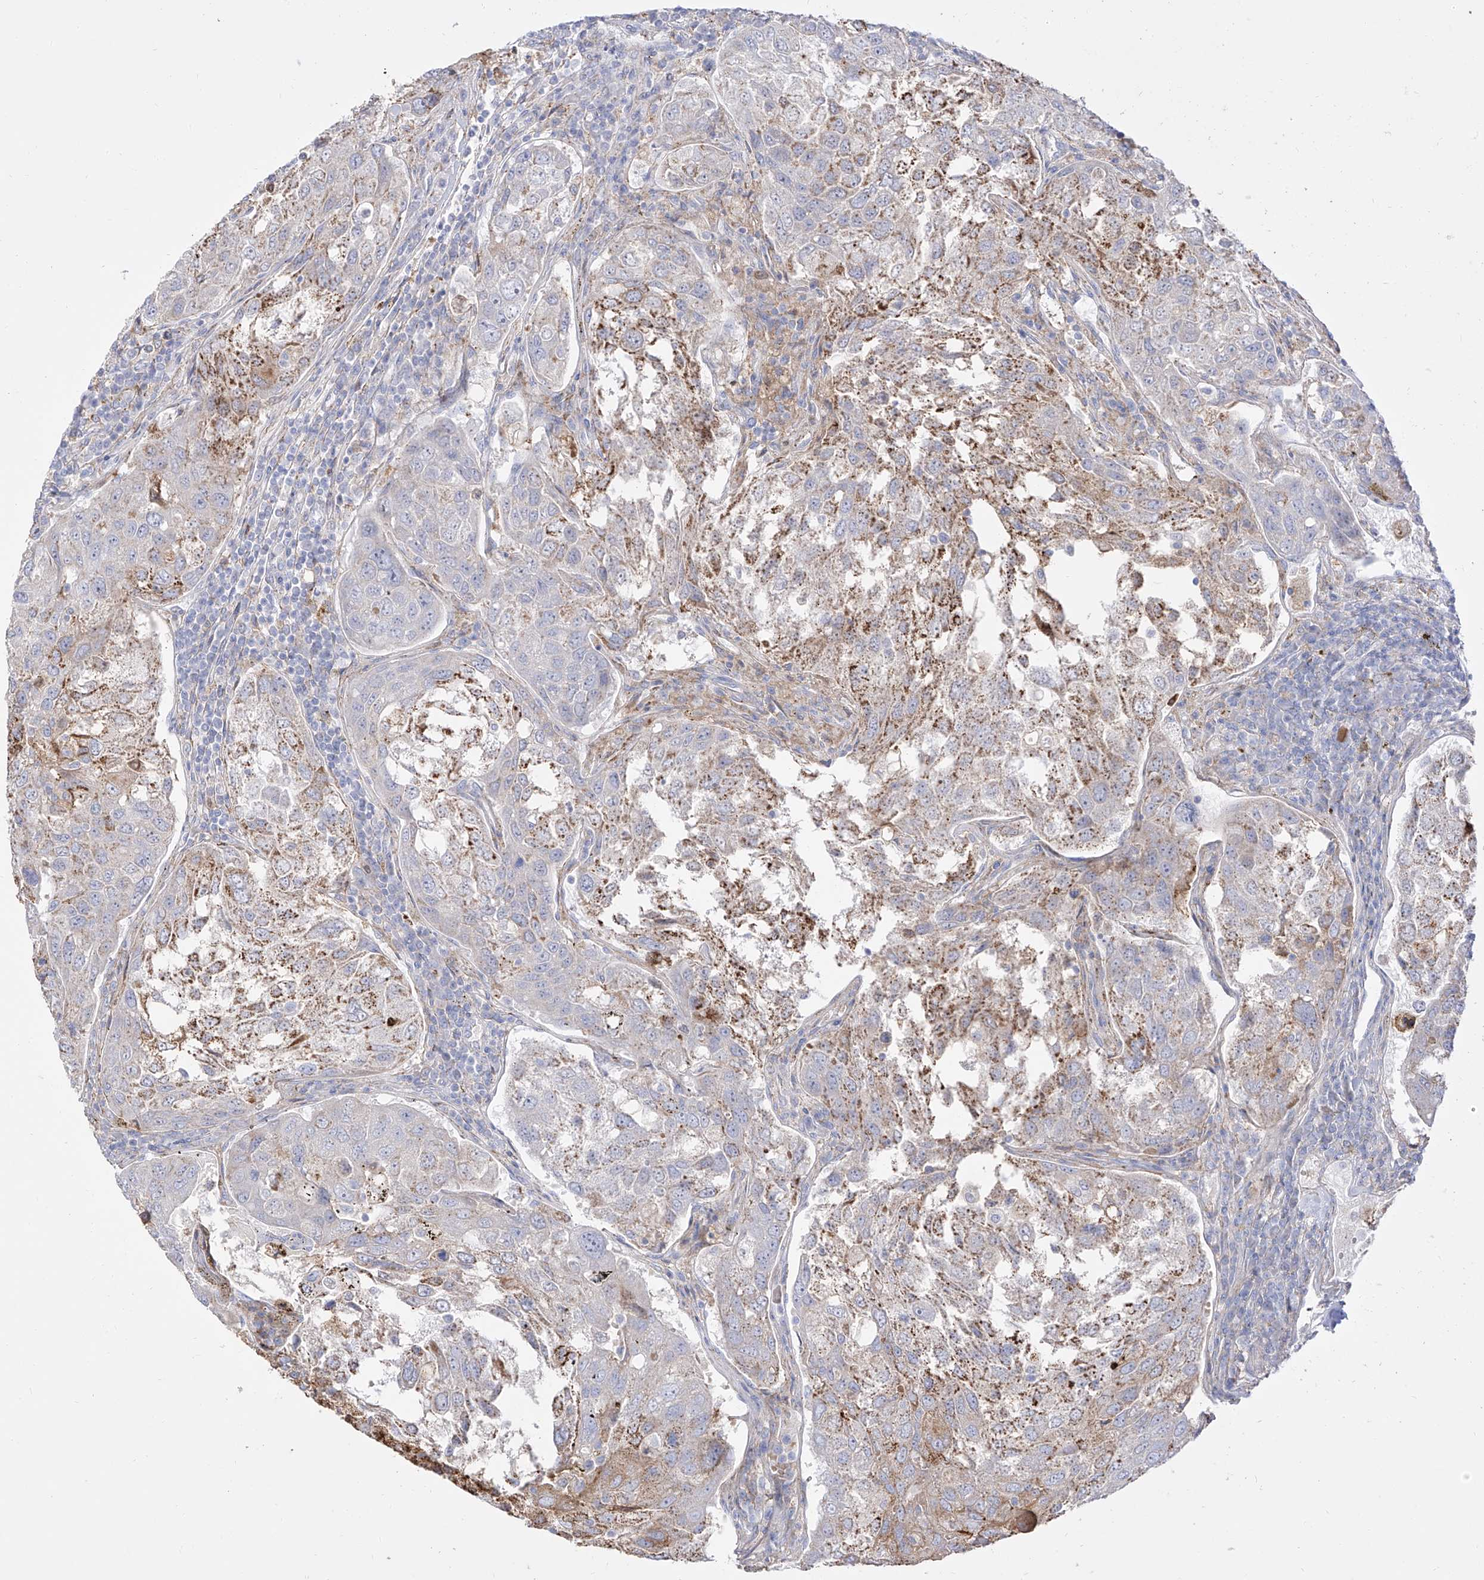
{"staining": {"intensity": "moderate", "quantity": "<25%", "location": "cytoplasmic/membranous"}, "tissue": "urothelial cancer", "cell_type": "Tumor cells", "image_type": "cancer", "snomed": [{"axis": "morphology", "description": "Urothelial carcinoma, High grade"}, {"axis": "topography", "description": "Lymph node"}, {"axis": "topography", "description": "Urinary bladder"}], "caption": "A histopathology image of urothelial cancer stained for a protein reveals moderate cytoplasmic/membranous brown staining in tumor cells.", "gene": "ZGRF1", "patient": {"sex": "male", "age": 51}}